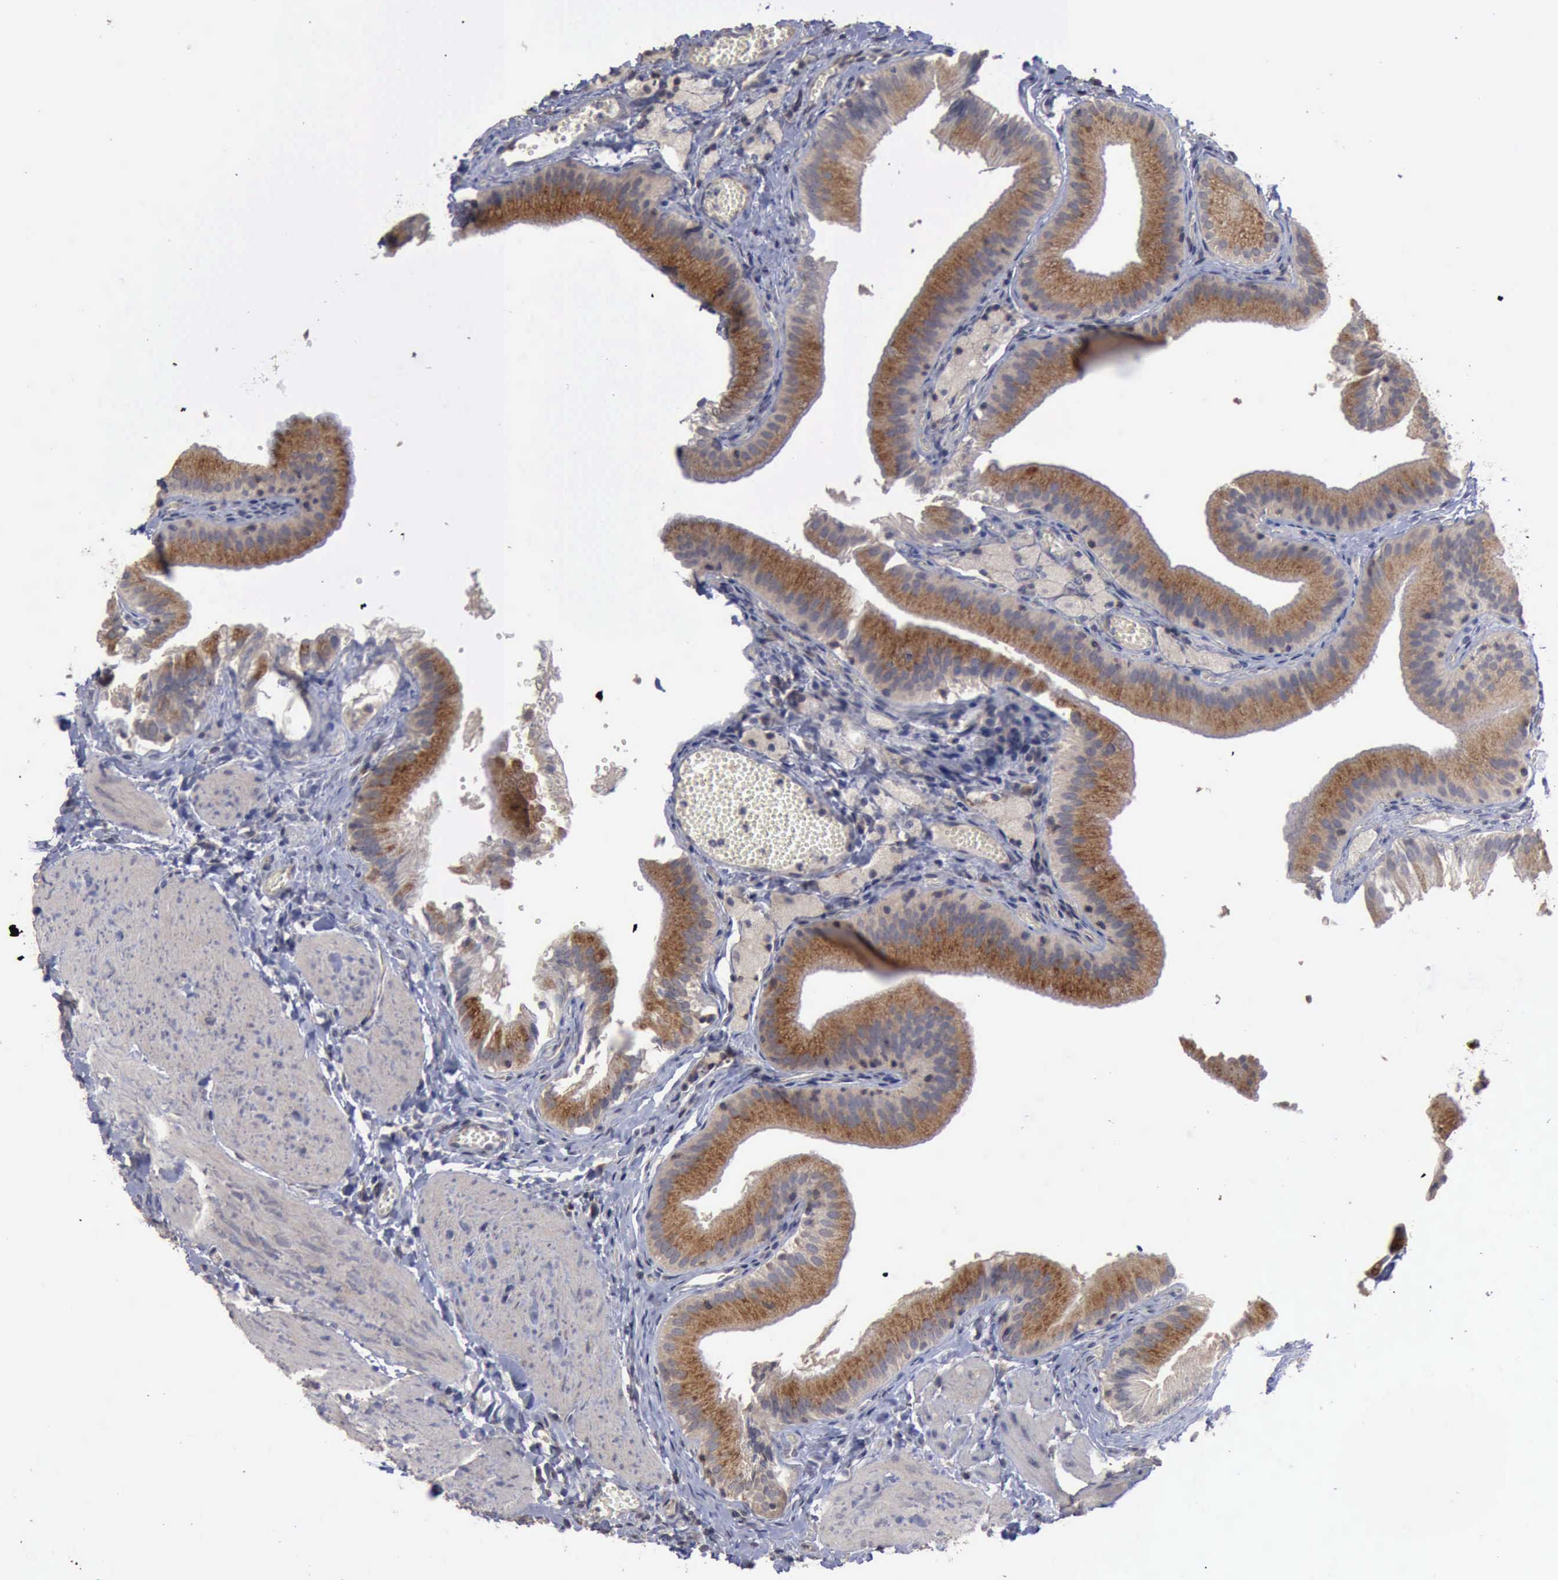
{"staining": {"intensity": "moderate", "quantity": ">75%", "location": "cytoplasmic/membranous"}, "tissue": "gallbladder", "cell_type": "Glandular cells", "image_type": "normal", "snomed": [{"axis": "morphology", "description": "Normal tissue, NOS"}, {"axis": "topography", "description": "Gallbladder"}], "caption": "IHC (DAB) staining of unremarkable human gallbladder demonstrates moderate cytoplasmic/membranous protein expression in about >75% of glandular cells.", "gene": "CRKL", "patient": {"sex": "female", "age": 24}}